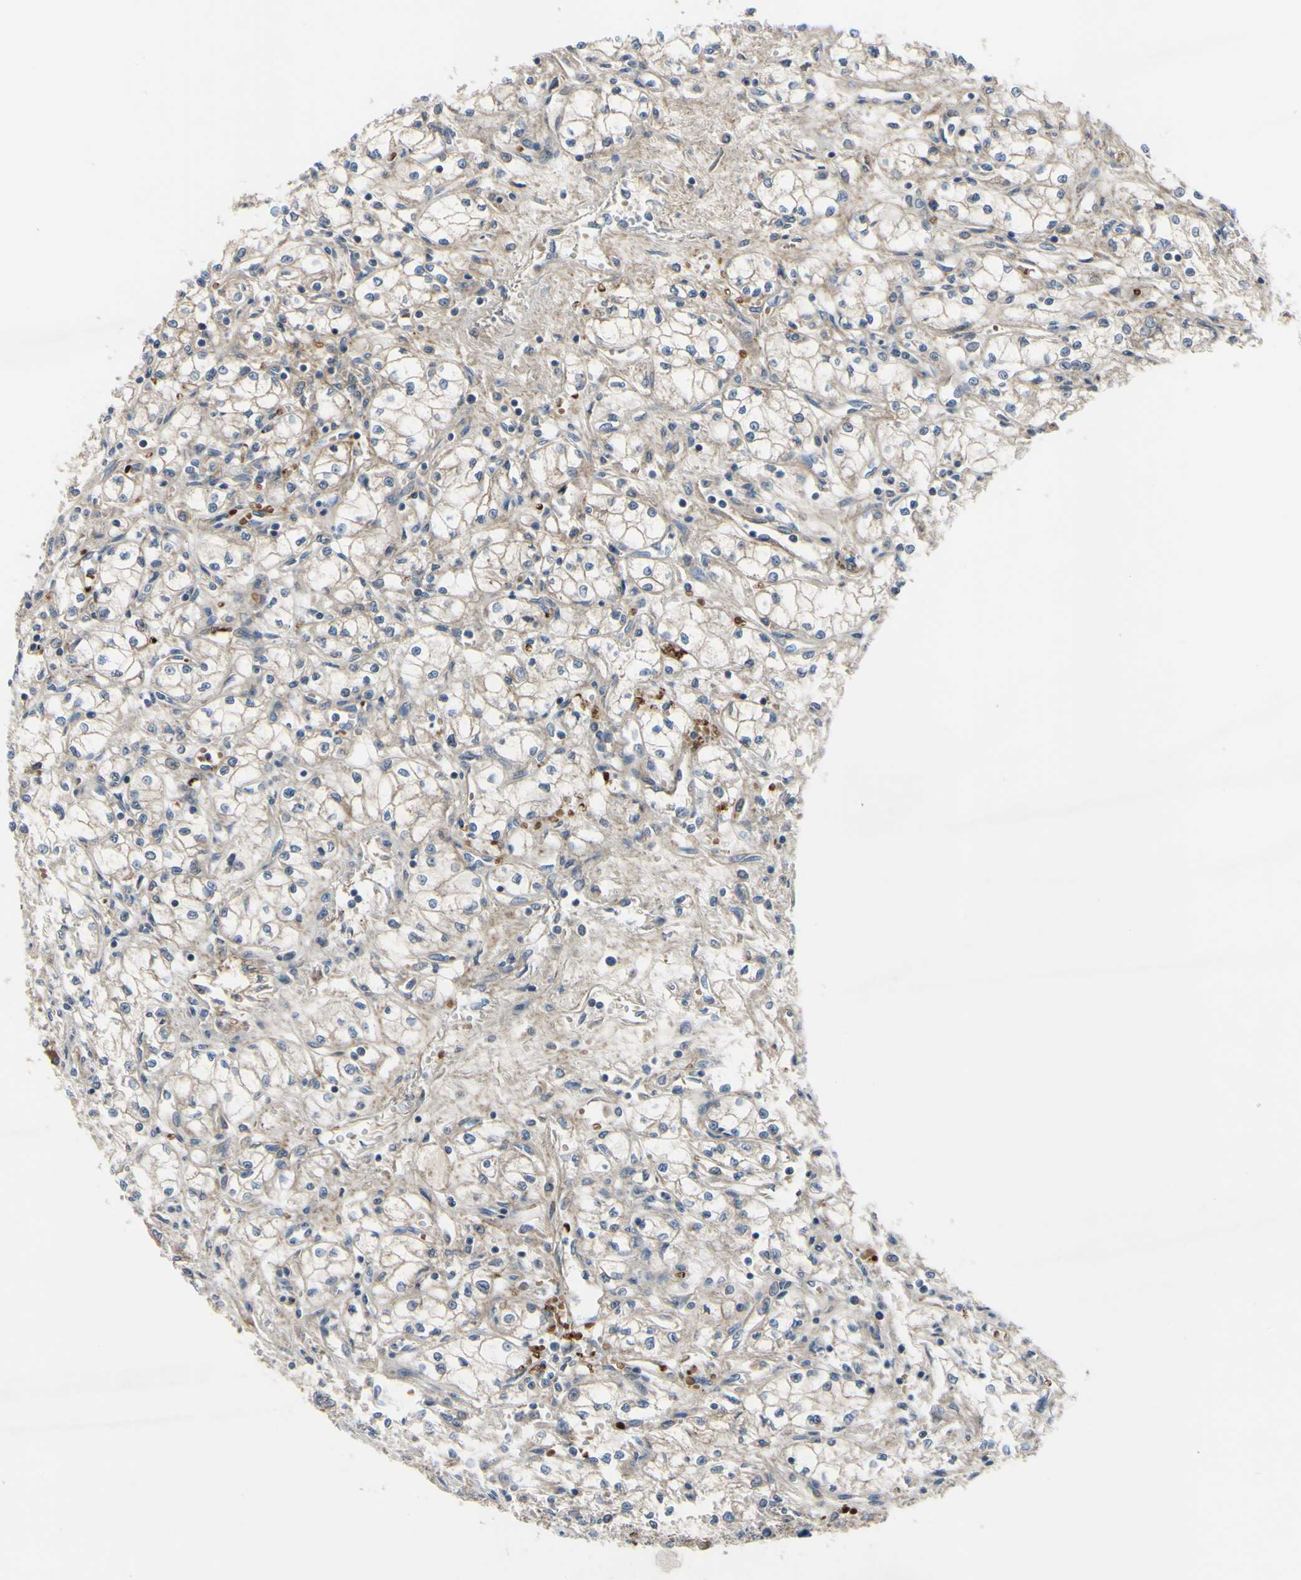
{"staining": {"intensity": "weak", "quantity": "<25%", "location": "cytoplasmic/membranous"}, "tissue": "renal cancer", "cell_type": "Tumor cells", "image_type": "cancer", "snomed": [{"axis": "morphology", "description": "Normal tissue, NOS"}, {"axis": "morphology", "description": "Adenocarcinoma, NOS"}, {"axis": "topography", "description": "Kidney"}], "caption": "The micrograph reveals no significant positivity in tumor cells of adenocarcinoma (renal). The staining was performed using DAB (3,3'-diaminobenzidine) to visualize the protein expression in brown, while the nuclei were stained in blue with hematoxylin (Magnification: 20x).", "gene": "XIAP", "patient": {"sex": "male", "age": 59}}